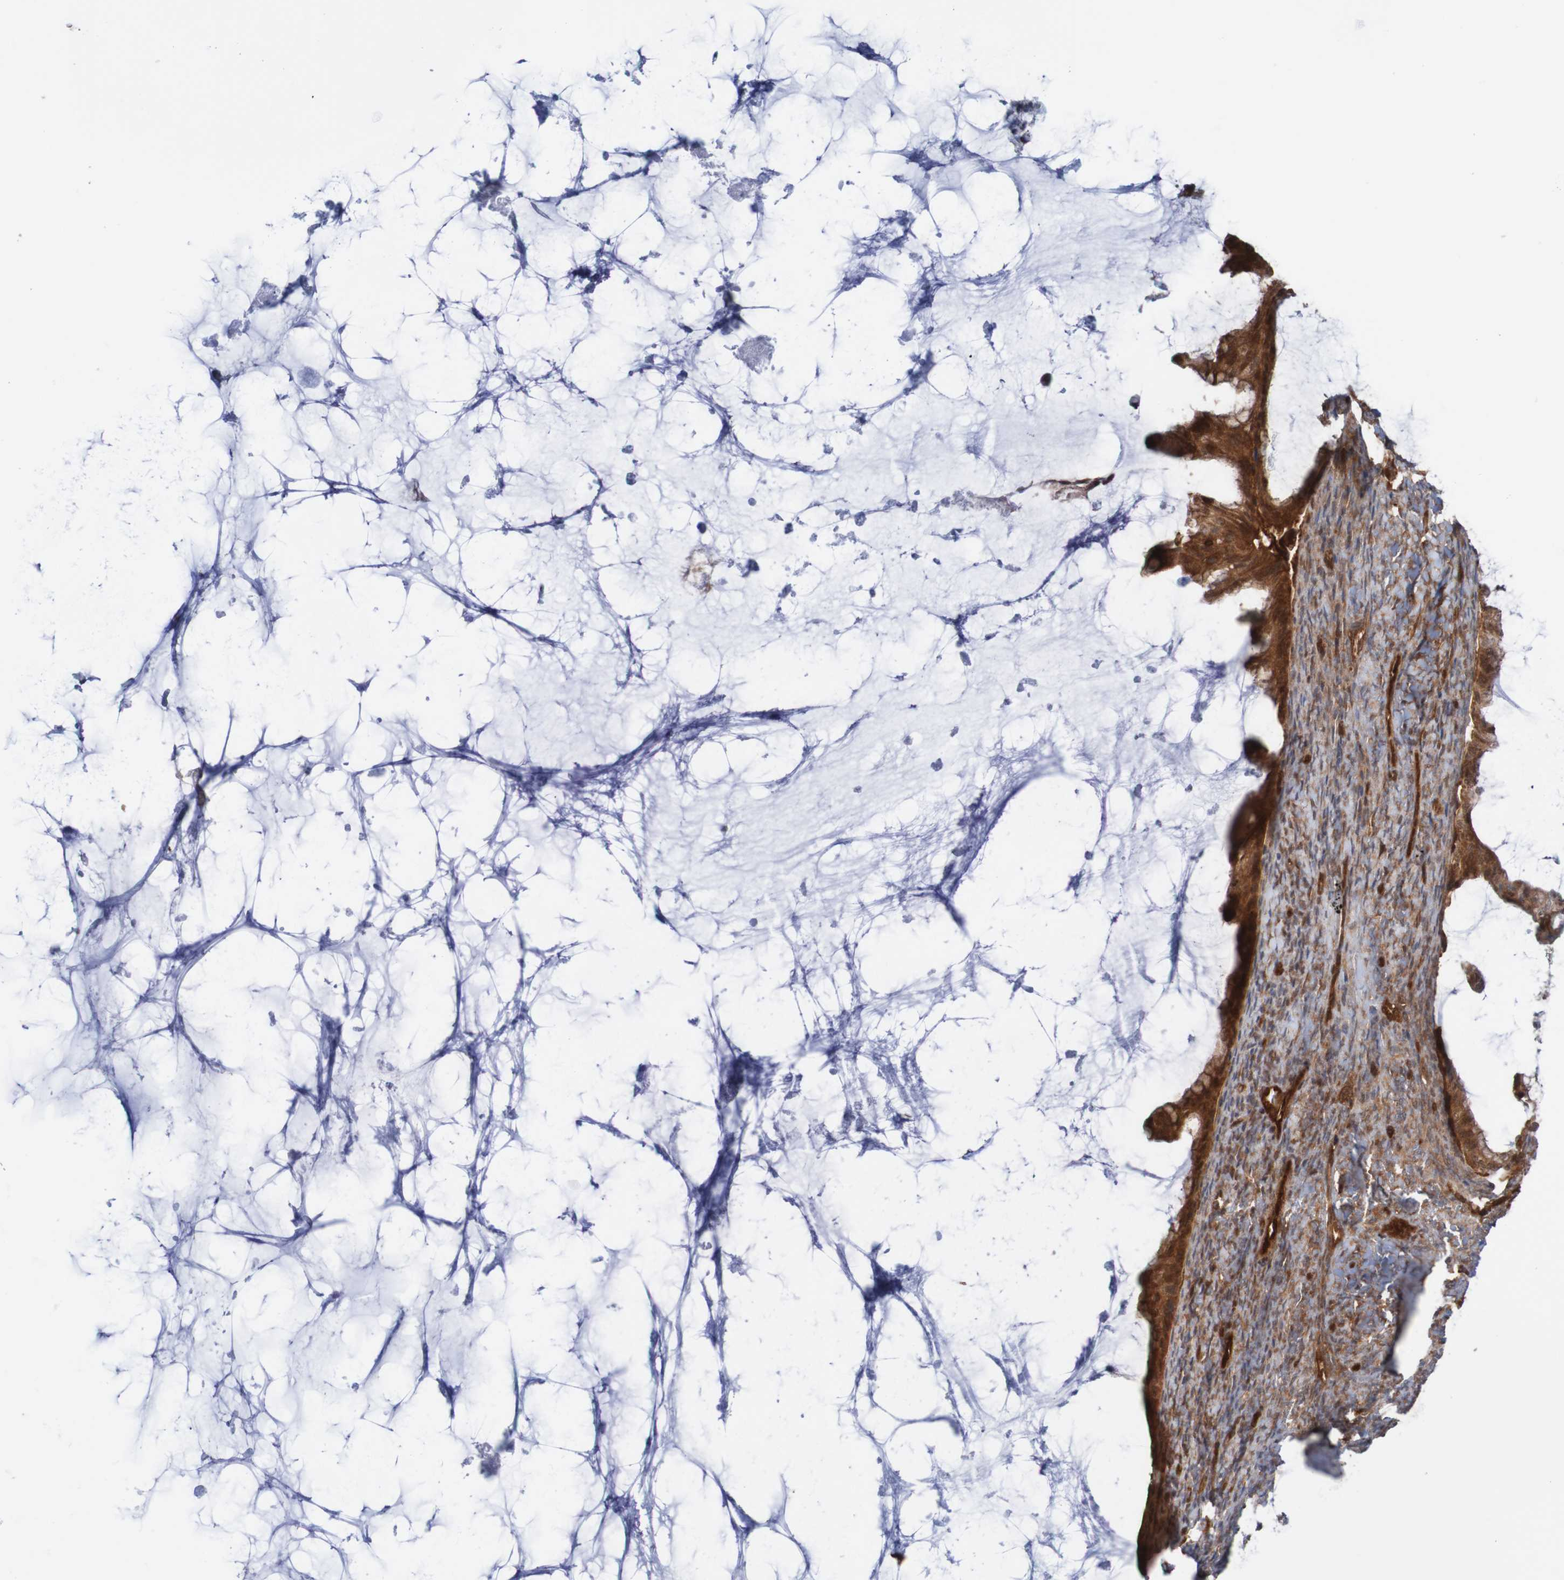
{"staining": {"intensity": "strong", "quantity": ">75%", "location": "cytoplasmic/membranous"}, "tissue": "ovarian cancer", "cell_type": "Tumor cells", "image_type": "cancer", "snomed": [{"axis": "morphology", "description": "Cystadenocarcinoma, mucinous, NOS"}, {"axis": "topography", "description": "Ovary"}], "caption": "Tumor cells demonstrate strong cytoplasmic/membranous staining in approximately >75% of cells in ovarian mucinous cystadenocarcinoma.", "gene": "RIGI", "patient": {"sex": "female", "age": 61}}